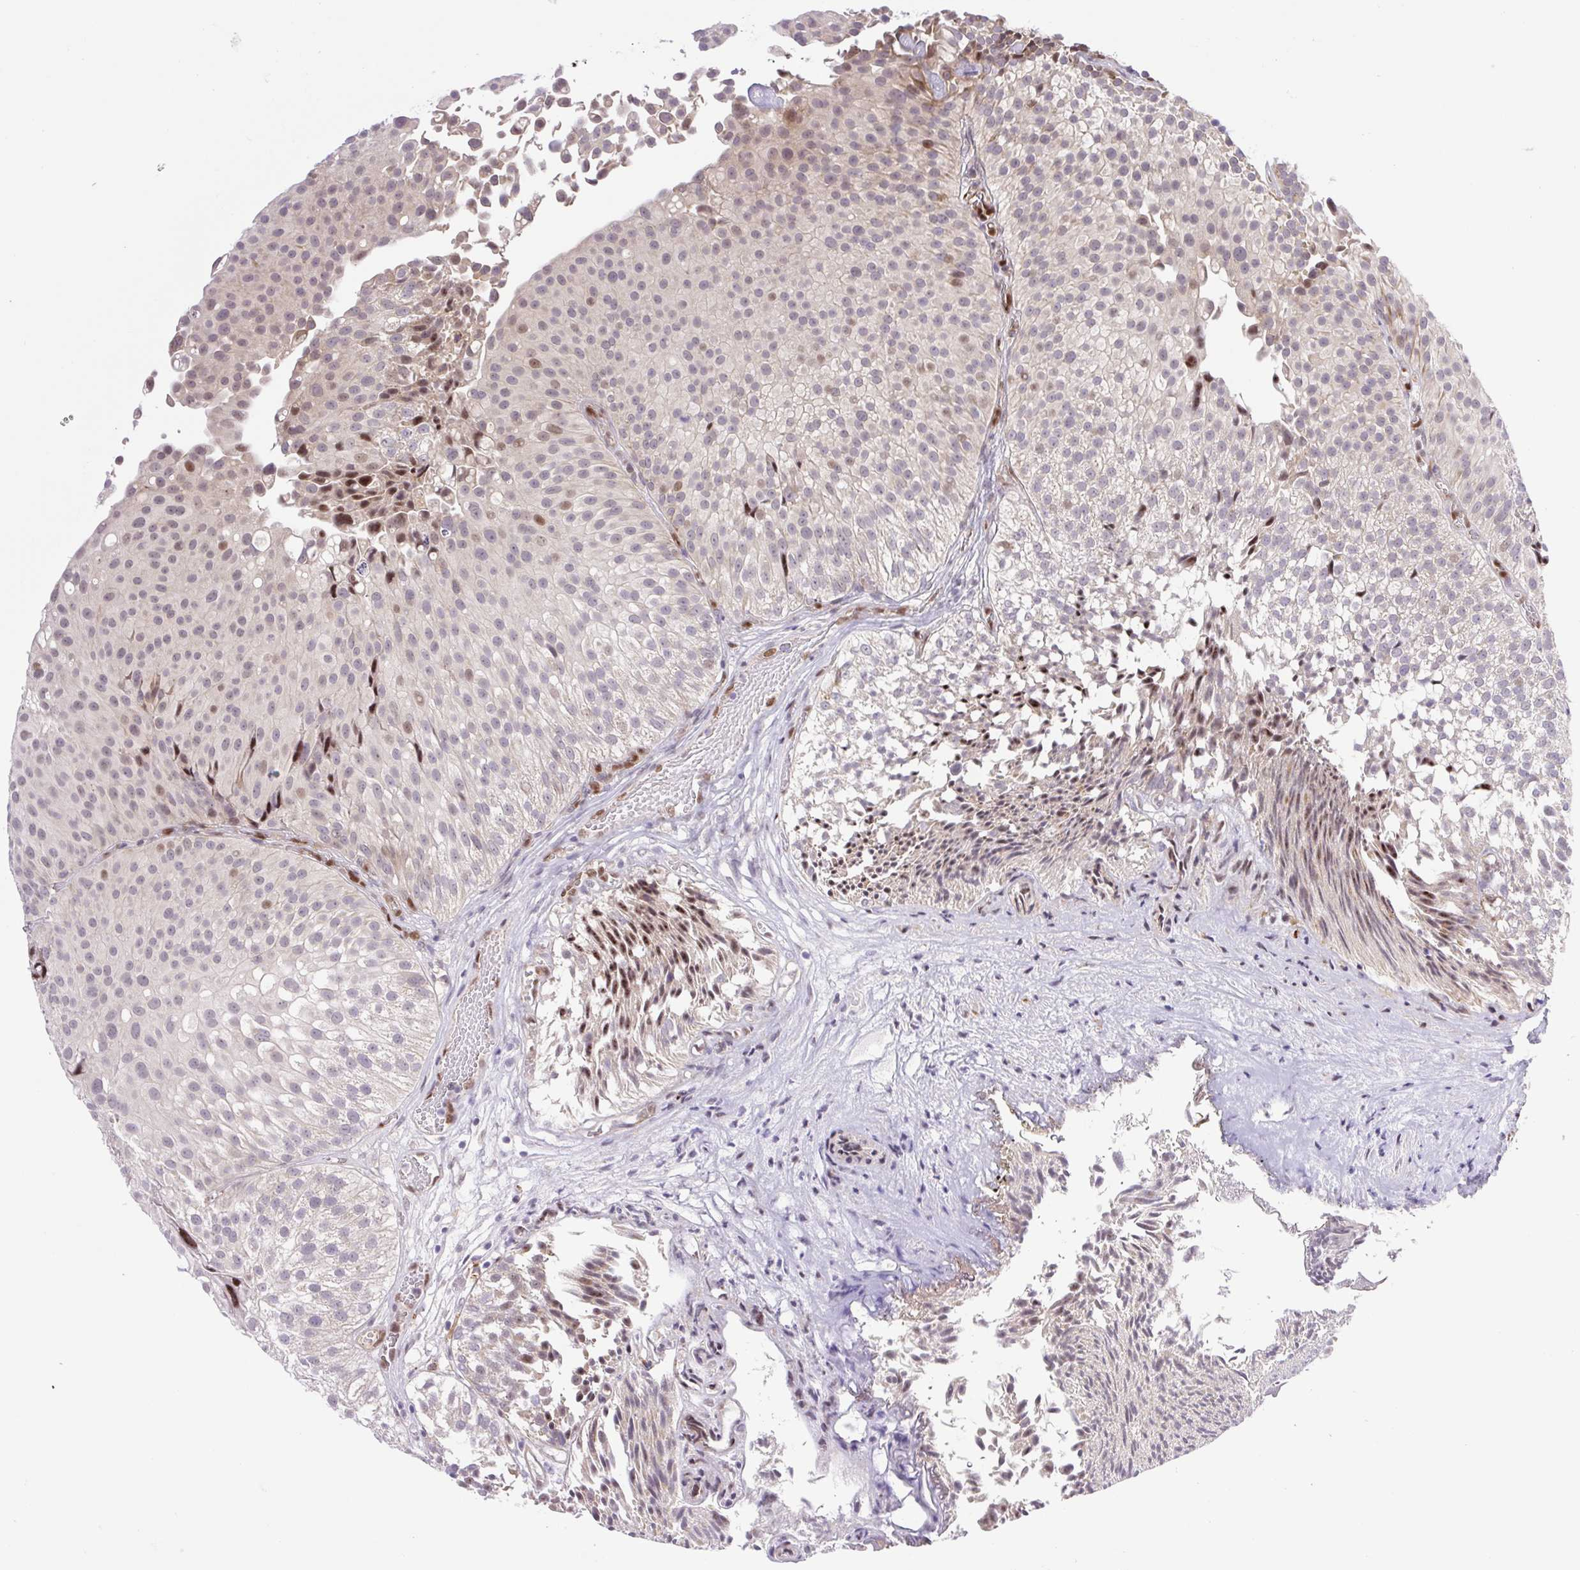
{"staining": {"intensity": "weak", "quantity": "<25%", "location": "nuclear"}, "tissue": "urothelial cancer", "cell_type": "Tumor cells", "image_type": "cancer", "snomed": [{"axis": "morphology", "description": "Urothelial carcinoma, Low grade"}, {"axis": "topography", "description": "Urinary bladder"}], "caption": "Protein analysis of low-grade urothelial carcinoma reveals no significant positivity in tumor cells.", "gene": "ERG", "patient": {"sex": "male", "age": 80}}